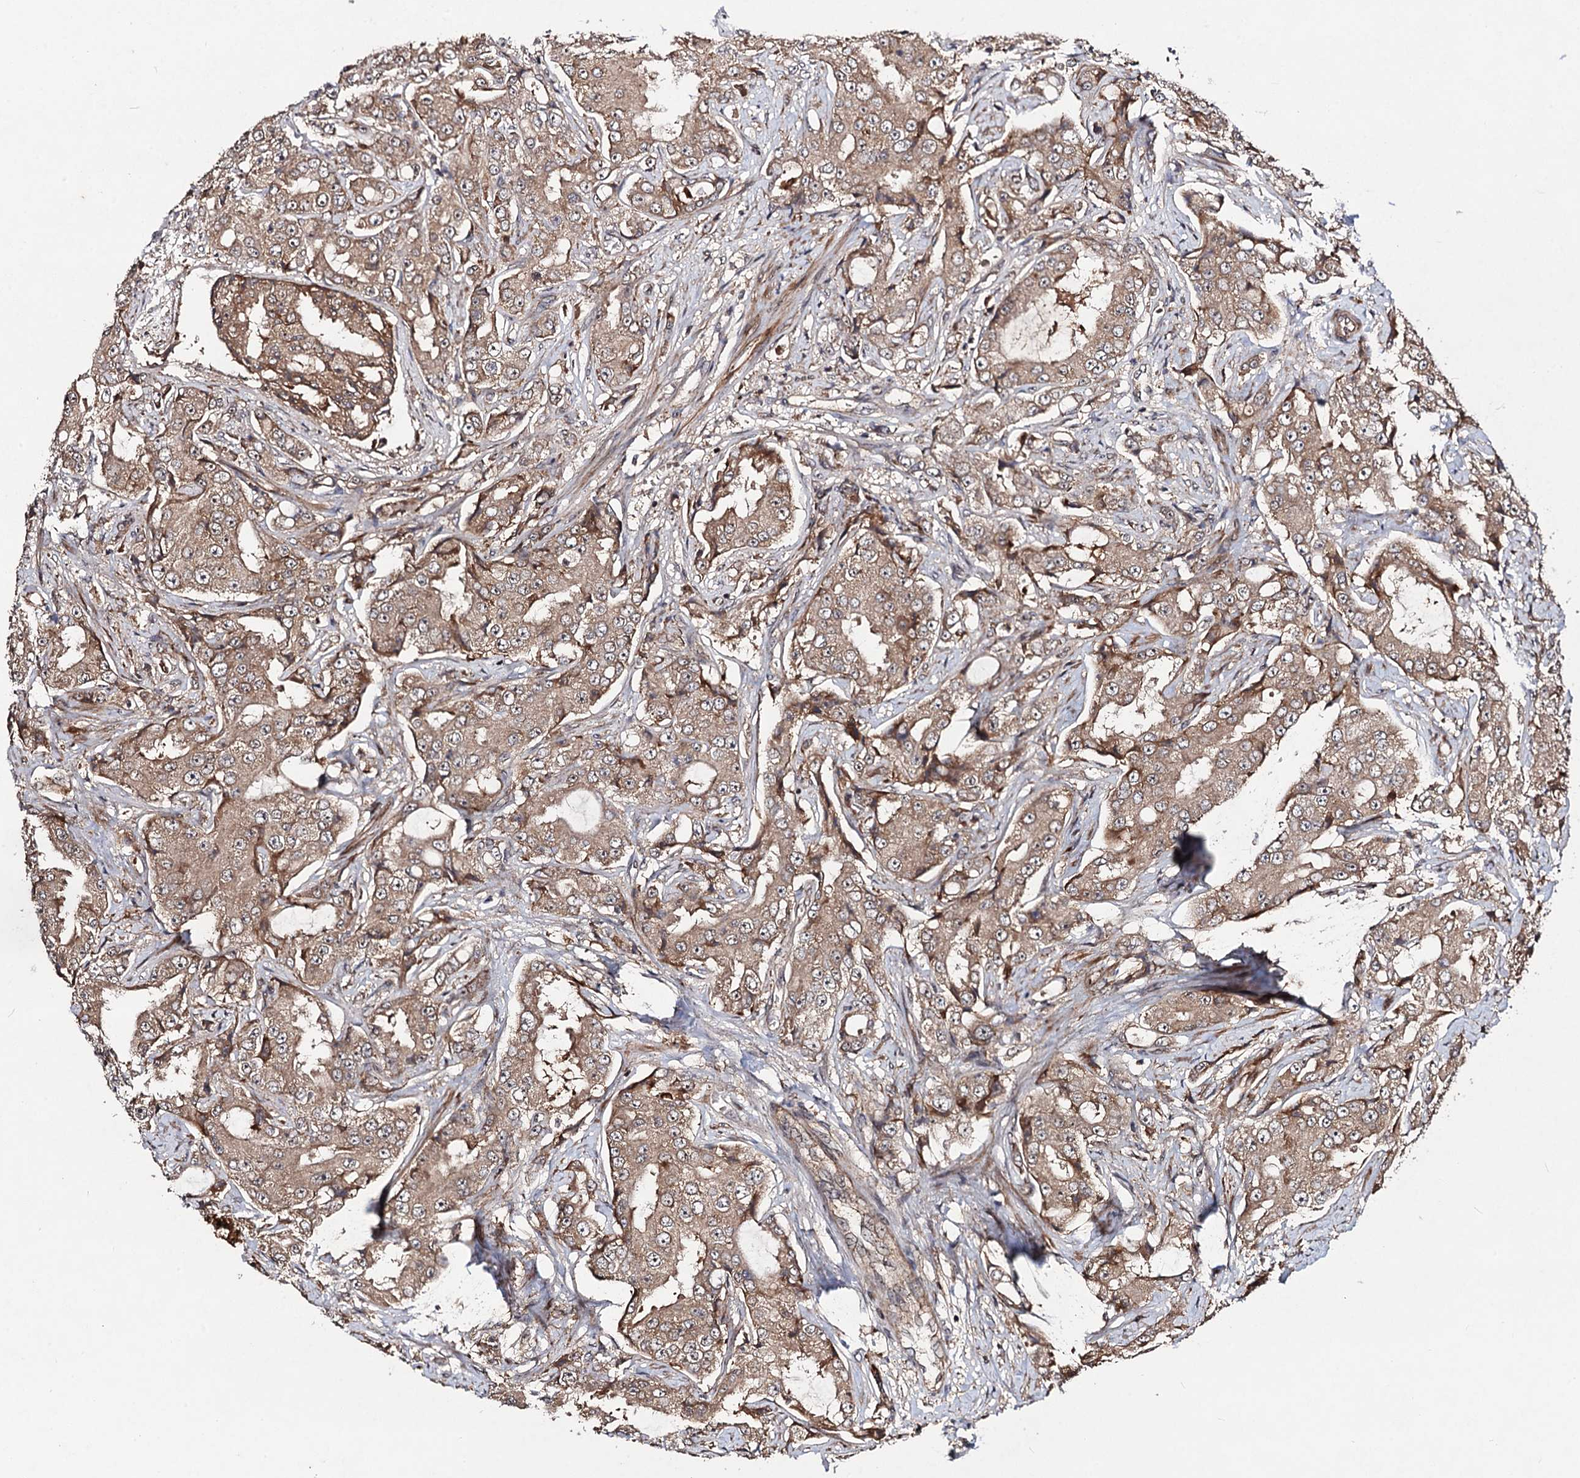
{"staining": {"intensity": "moderate", "quantity": ">75%", "location": "cytoplasmic/membranous"}, "tissue": "prostate cancer", "cell_type": "Tumor cells", "image_type": "cancer", "snomed": [{"axis": "morphology", "description": "Adenocarcinoma, High grade"}, {"axis": "topography", "description": "Prostate"}], "caption": "Moderate cytoplasmic/membranous positivity is present in about >75% of tumor cells in adenocarcinoma (high-grade) (prostate).", "gene": "KXD1", "patient": {"sex": "male", "age": 73}}